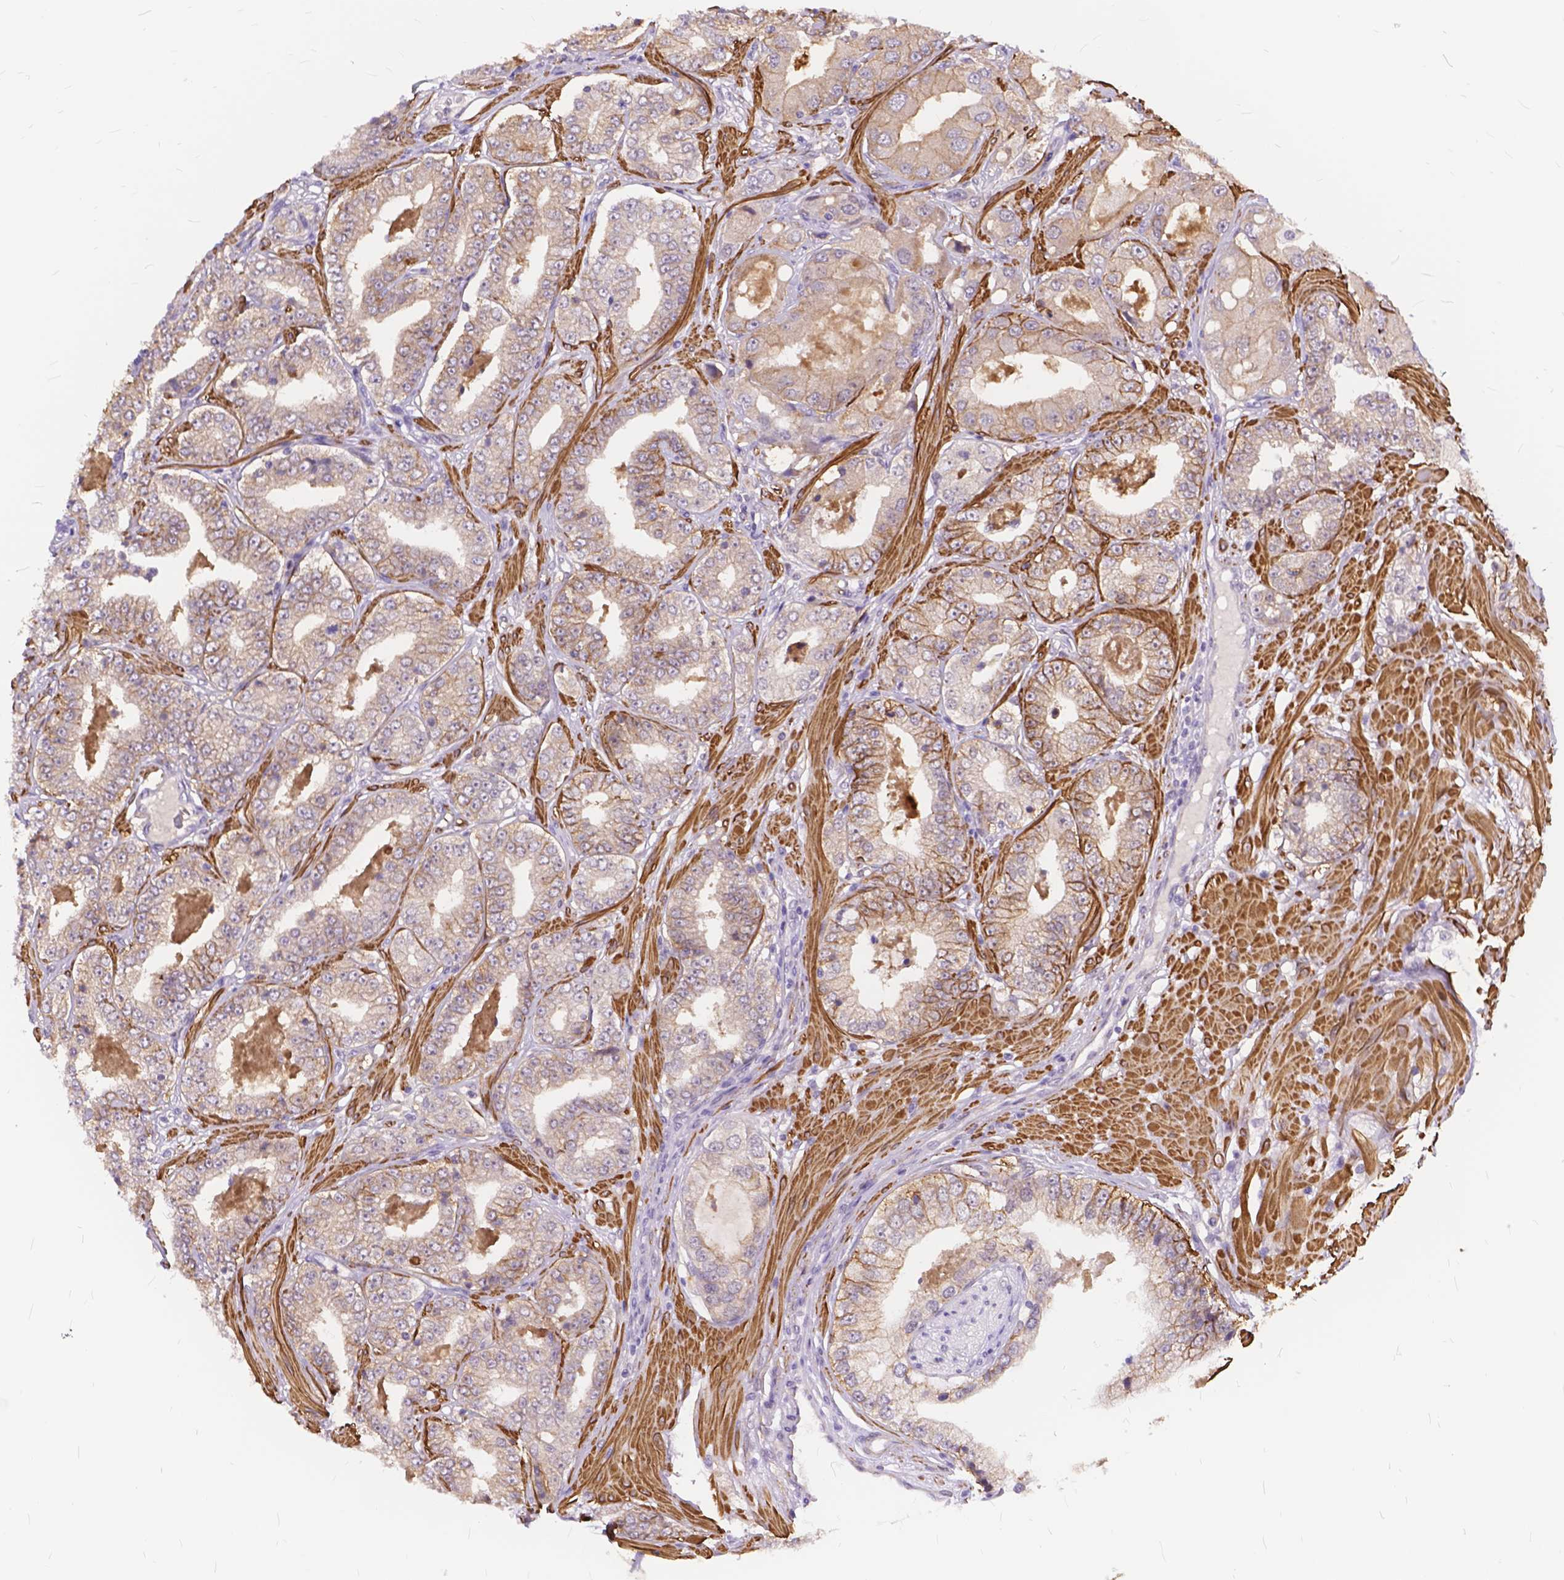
{"staining": {"intensity": "moderate", "quantity": "<25%", "location": "cytoplasmic/membranous"}, "tissue": "prostate cancer", "cell_type": "Tumor cells", "image_type": "cancer", "snomed": [{"axis": "morphology", "description": "Adenocarcinoma, Low grade"}, {"axis": "topography", "description": "Prostate"}], "caption": "Adenocarcinoma (low-grade) (prostate) stained with IHC shows moderate cytoplasmic/membranous expression in approximately <25% of tumor cells.", "gene": "MAN2C1", "patient": {"sex": "male", "age": 60}}